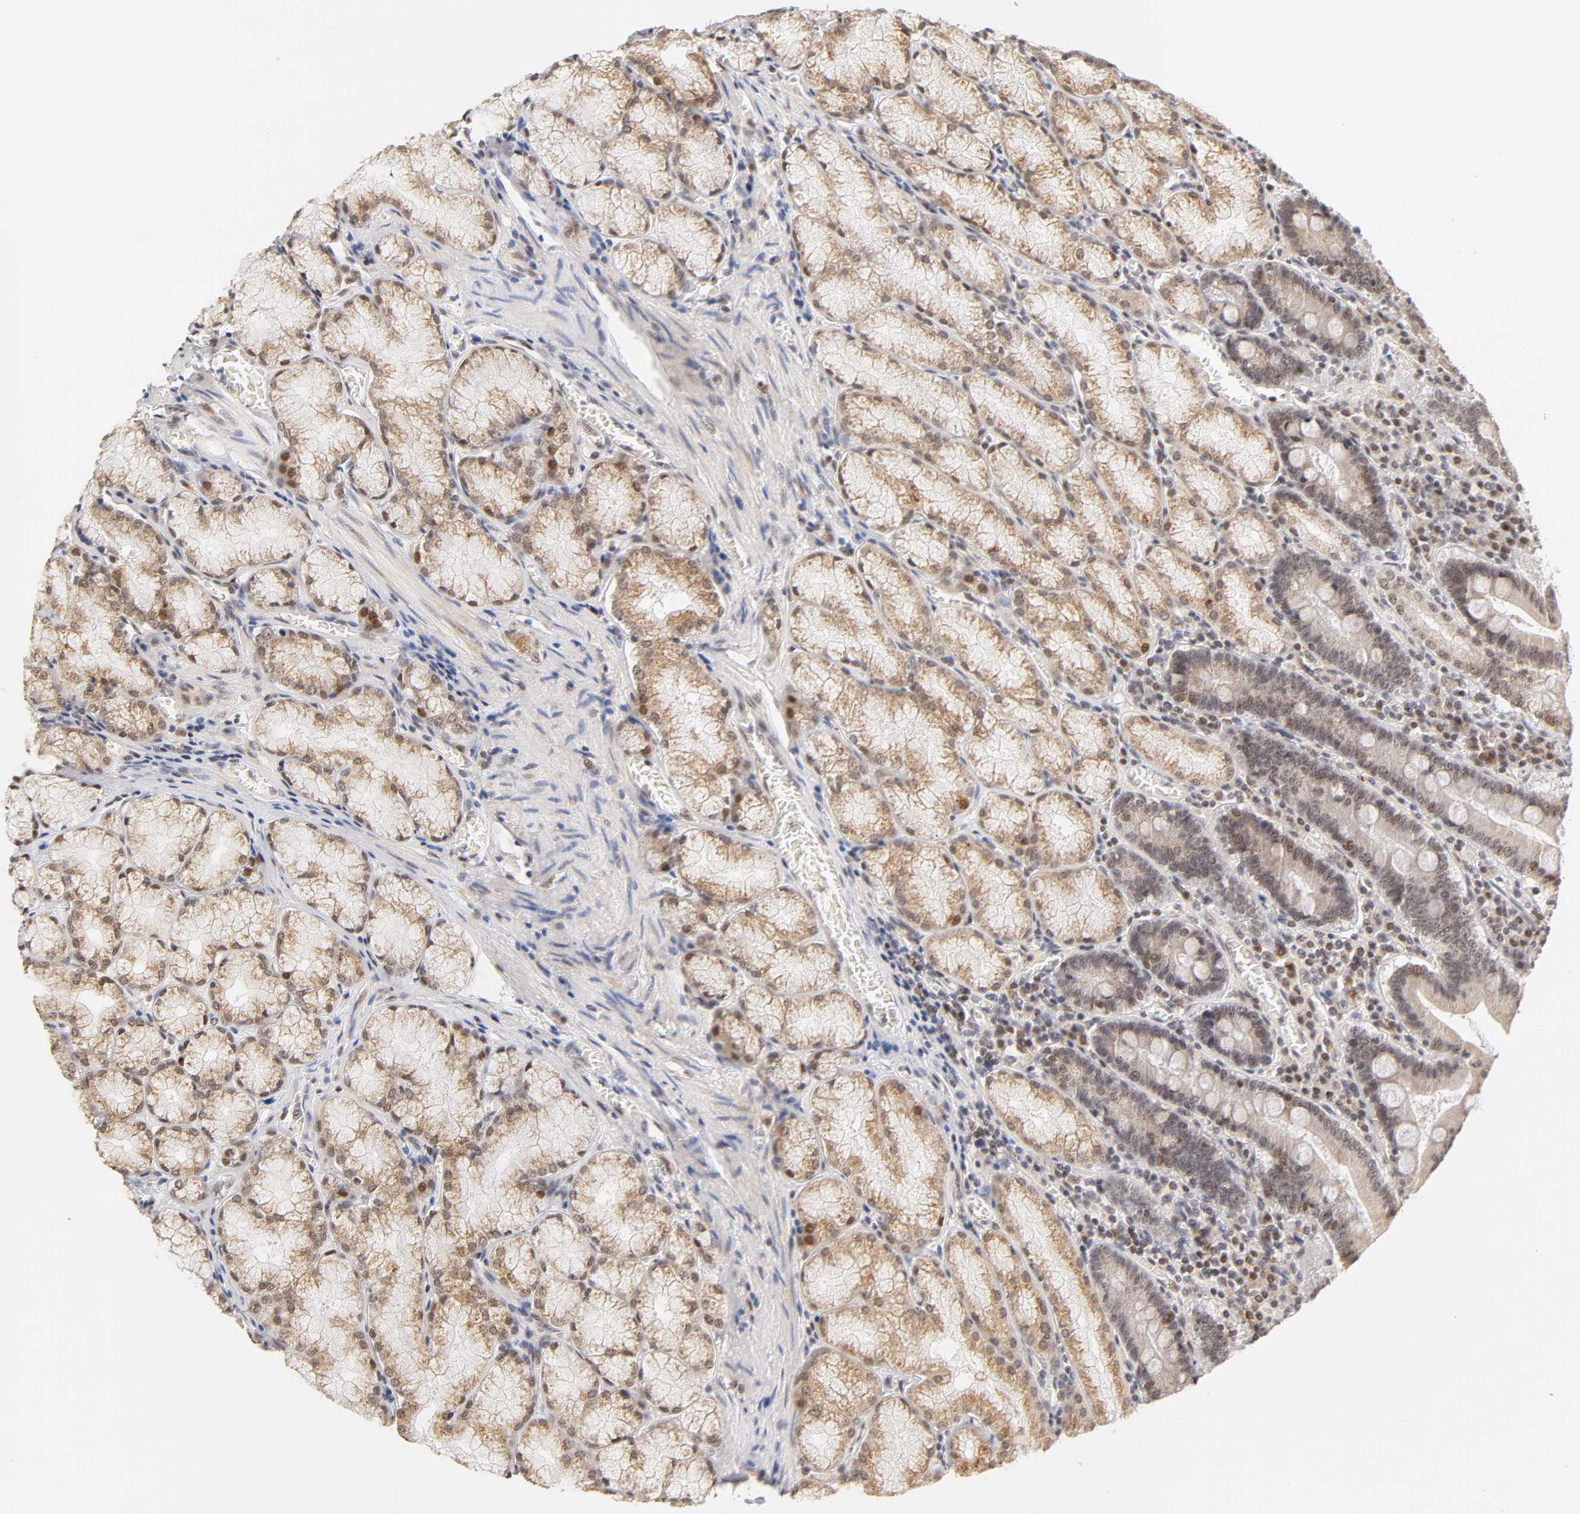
{"staining": {"intensity": "moderate", "quantity": "25%-75%", "location": "cytoplasmic/membranous,nuclear"}, "tissue": "stomach", "cell_type": "Glandular cells", "image_type": "normal", "snomed": [{"axis": "morphology", "description": "Normal tissue, NOS"}, {"axis": "topography", "description": "Stomach, lower"}], "caption": "The histopathology image displays staining of unremarkable stomach, revealing moderate cytoplasmic/membranous,nuclear protein staining (brown color) within glandular cells. (brown staining indicates protein expression, while blue staining denotes nuclei).", "gene": "TAF10", "patient": {"sex": "male", "age": 56}}